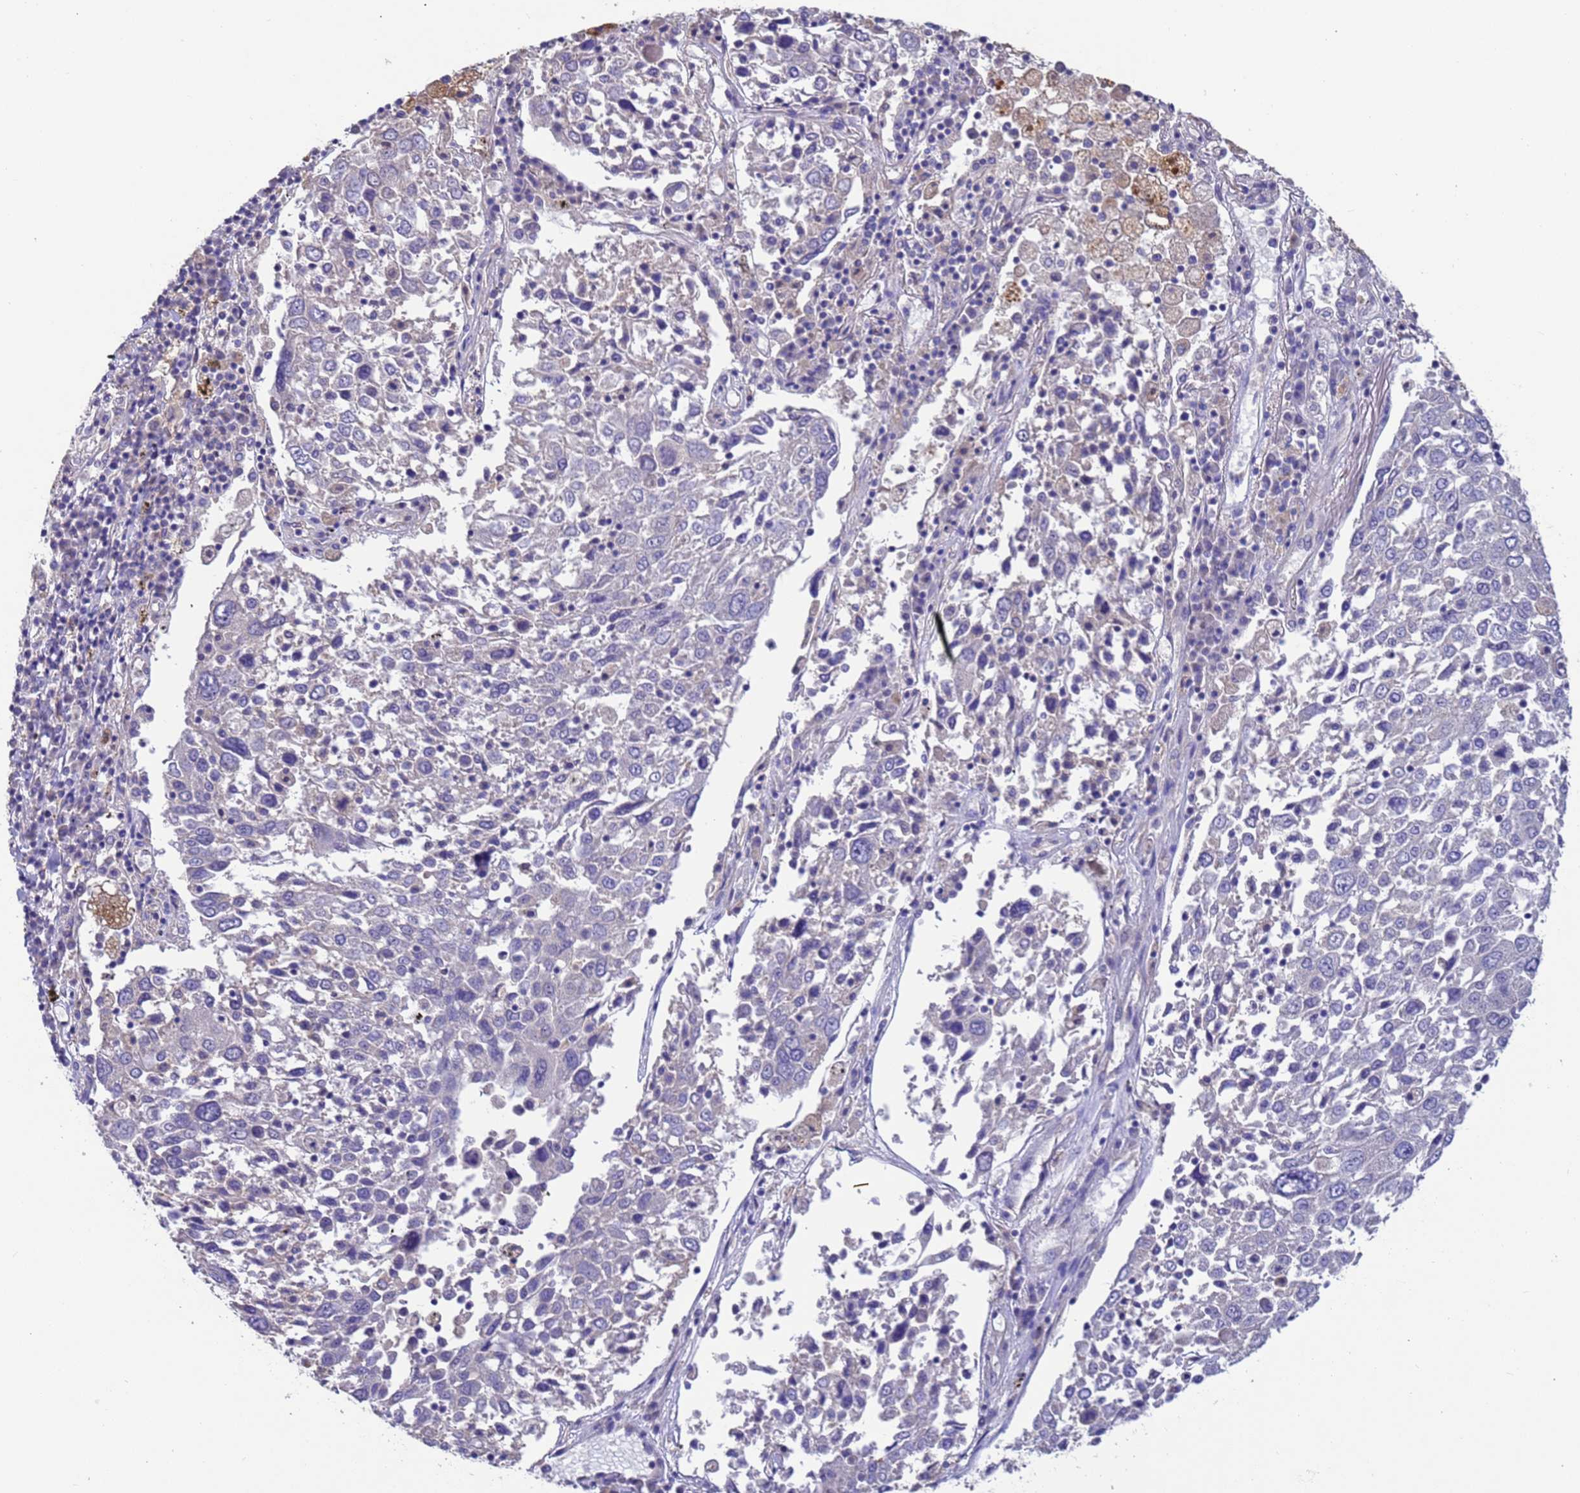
{"staining": {"intensity": "negative", "quantity": "none", "location": "none"}, "tissue": "lung cancer", "cell_type": "Tumor cells", "image_type": "cancer", "snomed": [{"axis": "morphology", "description": "Squamous cell carcinoma, NOS"}, {"axis": "topography", "description": "Lung"}], "caption": "The IHC photomicrograph has no significant positivity in tumor cells of lung cancer tissue. (Brightfield microscopy of DAB (3,3'-diaminobenzidine) IHC at high magnification).", "gene": "SRL", "patient": {"sex": "male", "age": 65}}